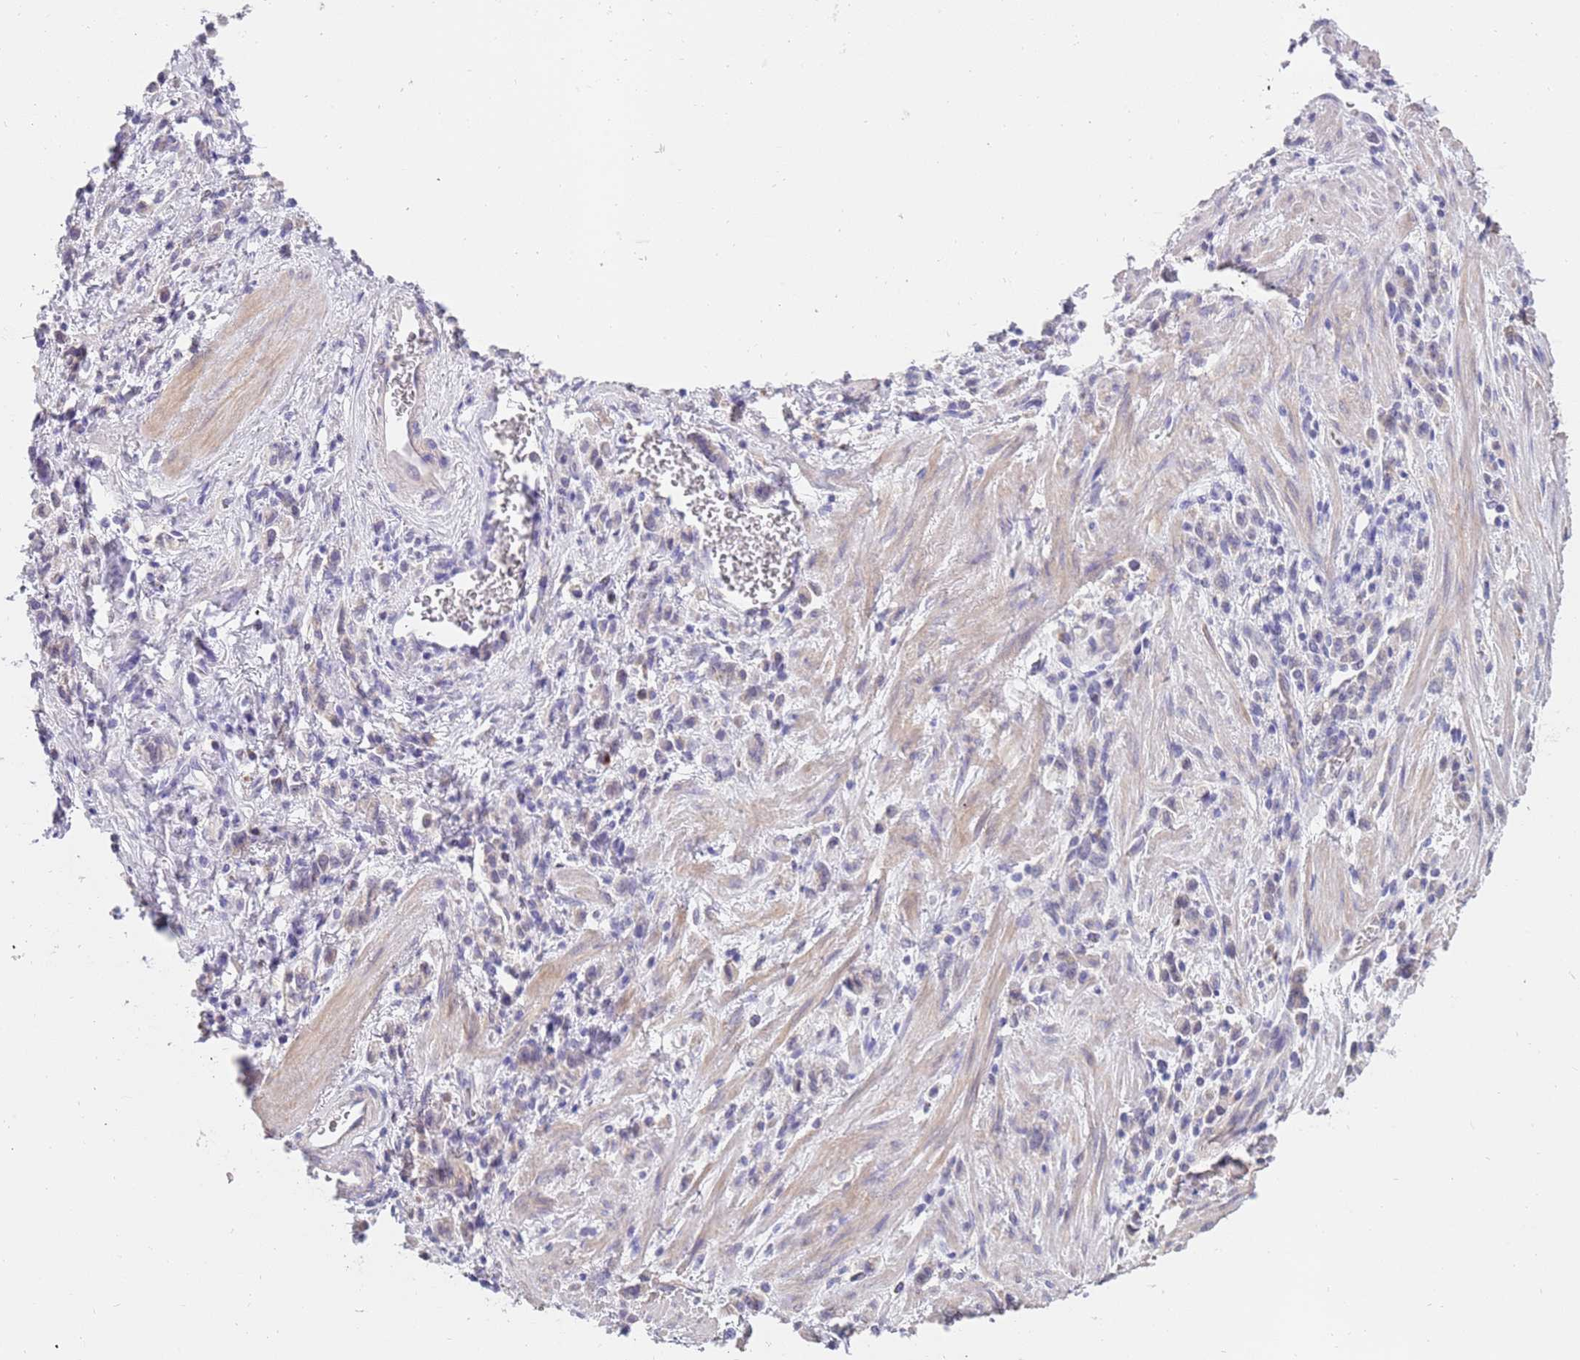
{"staining": {"intensity": "negative", "quantity": "none", "location": "none"}, "tissue": "stomach cancer", "cell_type": "Tumor cells", "image_type": "cancer", "snomed": [{"axis": "morphology", "description": "Adenocarcinoma, NOS"}, {"axis": "topography", "description": "Stomach"}], "caption": "Human adenocarcinoma (stomach) stained for a protein using immunohistochemistry exhibits no expression in tumor cells.", "gene": "ZNF746", "patient": {"sex": "male", "age": 77}}